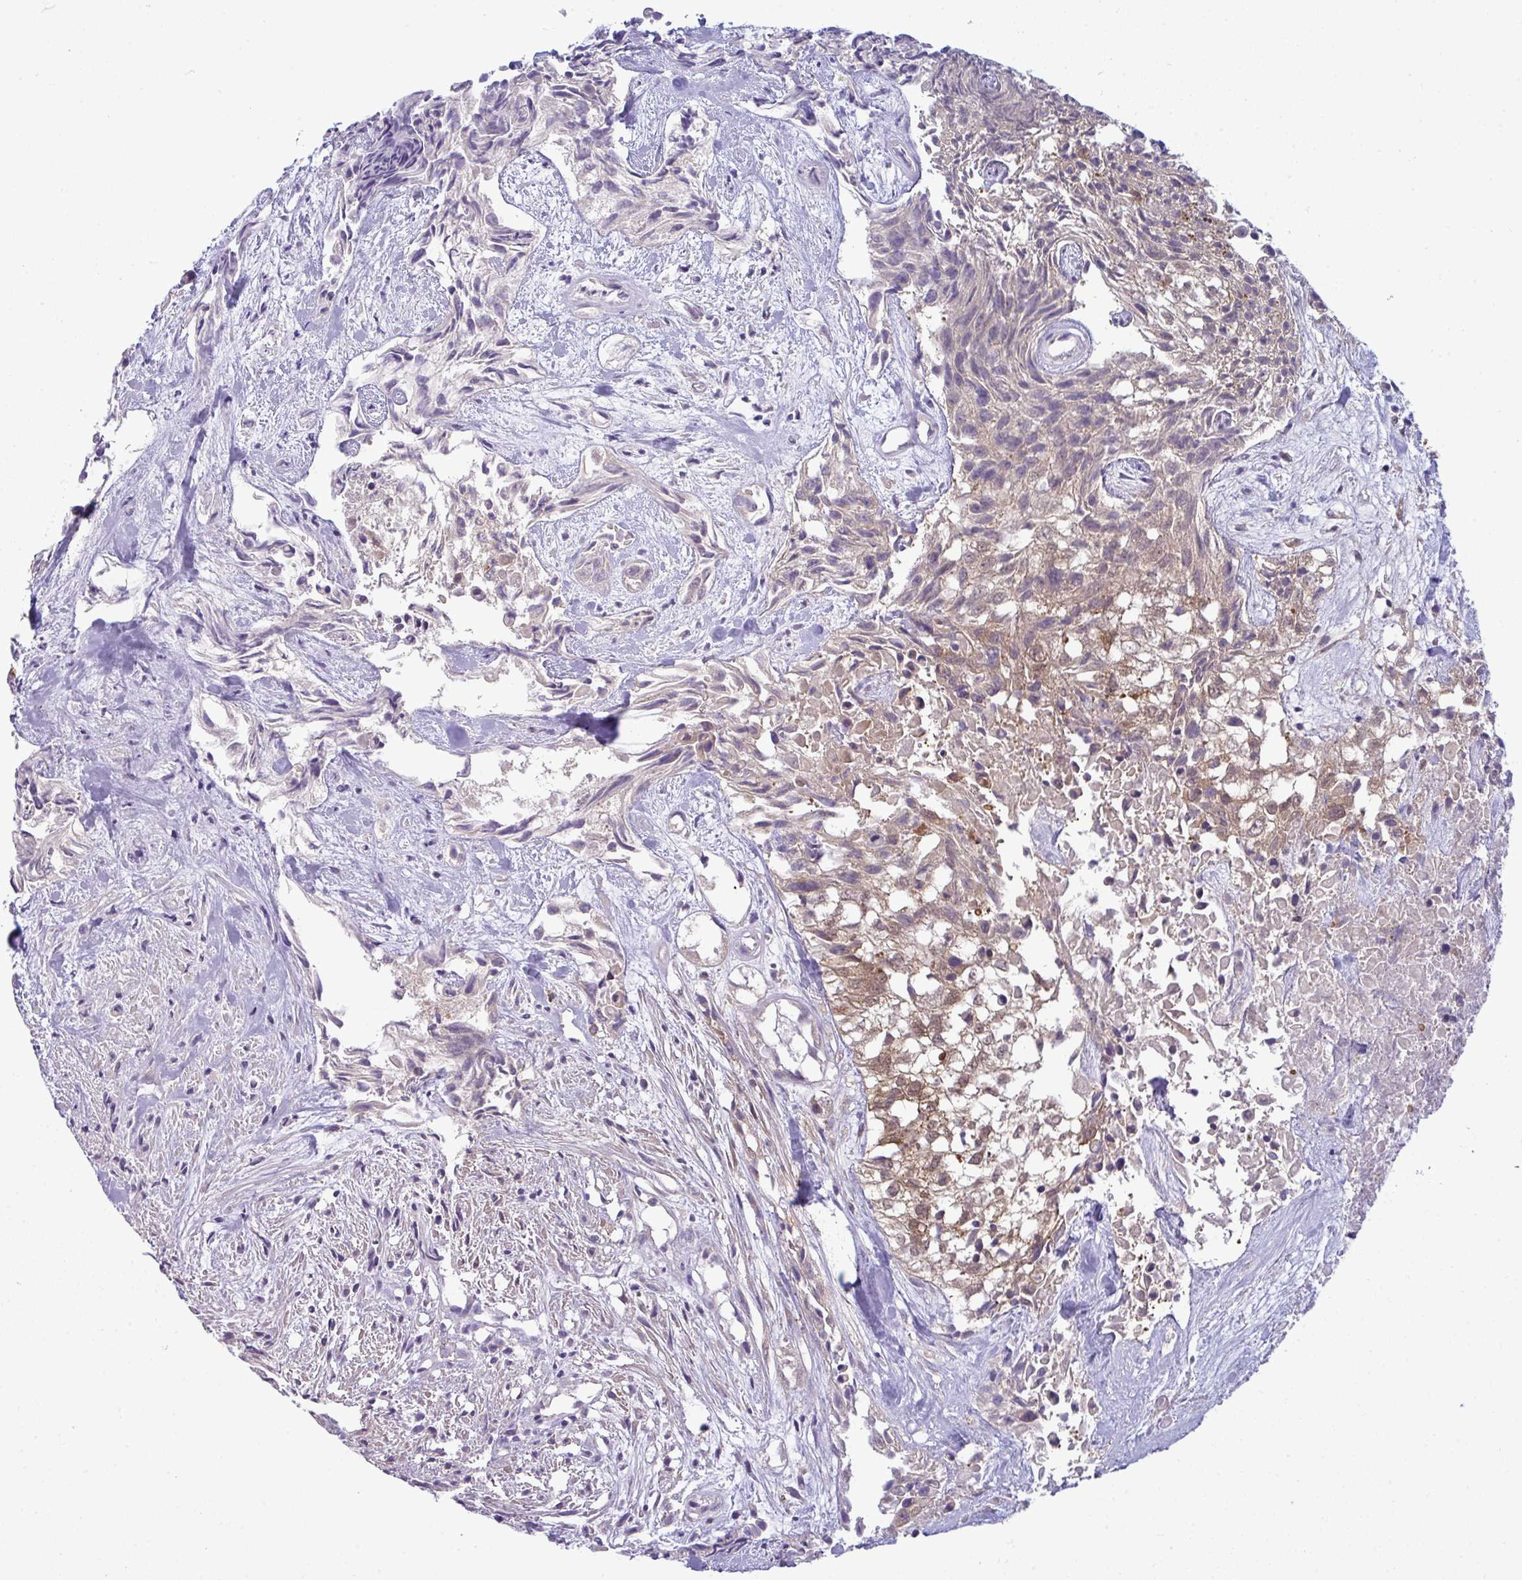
{"staining": {"intensity": "moderate", "quantity": ">75%", "location": "cytoplasmic/membranous"}, "tissue": "urothelial cancer", "cell_type": "Tumor cells", "image_type": "cancer", "snomed": [{"axis": "morphology", "description": "Urothelial carcinoma, High grade"}, {"axis": "topography", "description": "Urinary bladder"}], "caption": "Tumor cells demonstrate medium levels of moderate cytoplasmic/membranous expression in about >75% of cells in urothelial cancer.", "gene": "SLC30A6", "patient": {"sex": "male", "age": 56}}